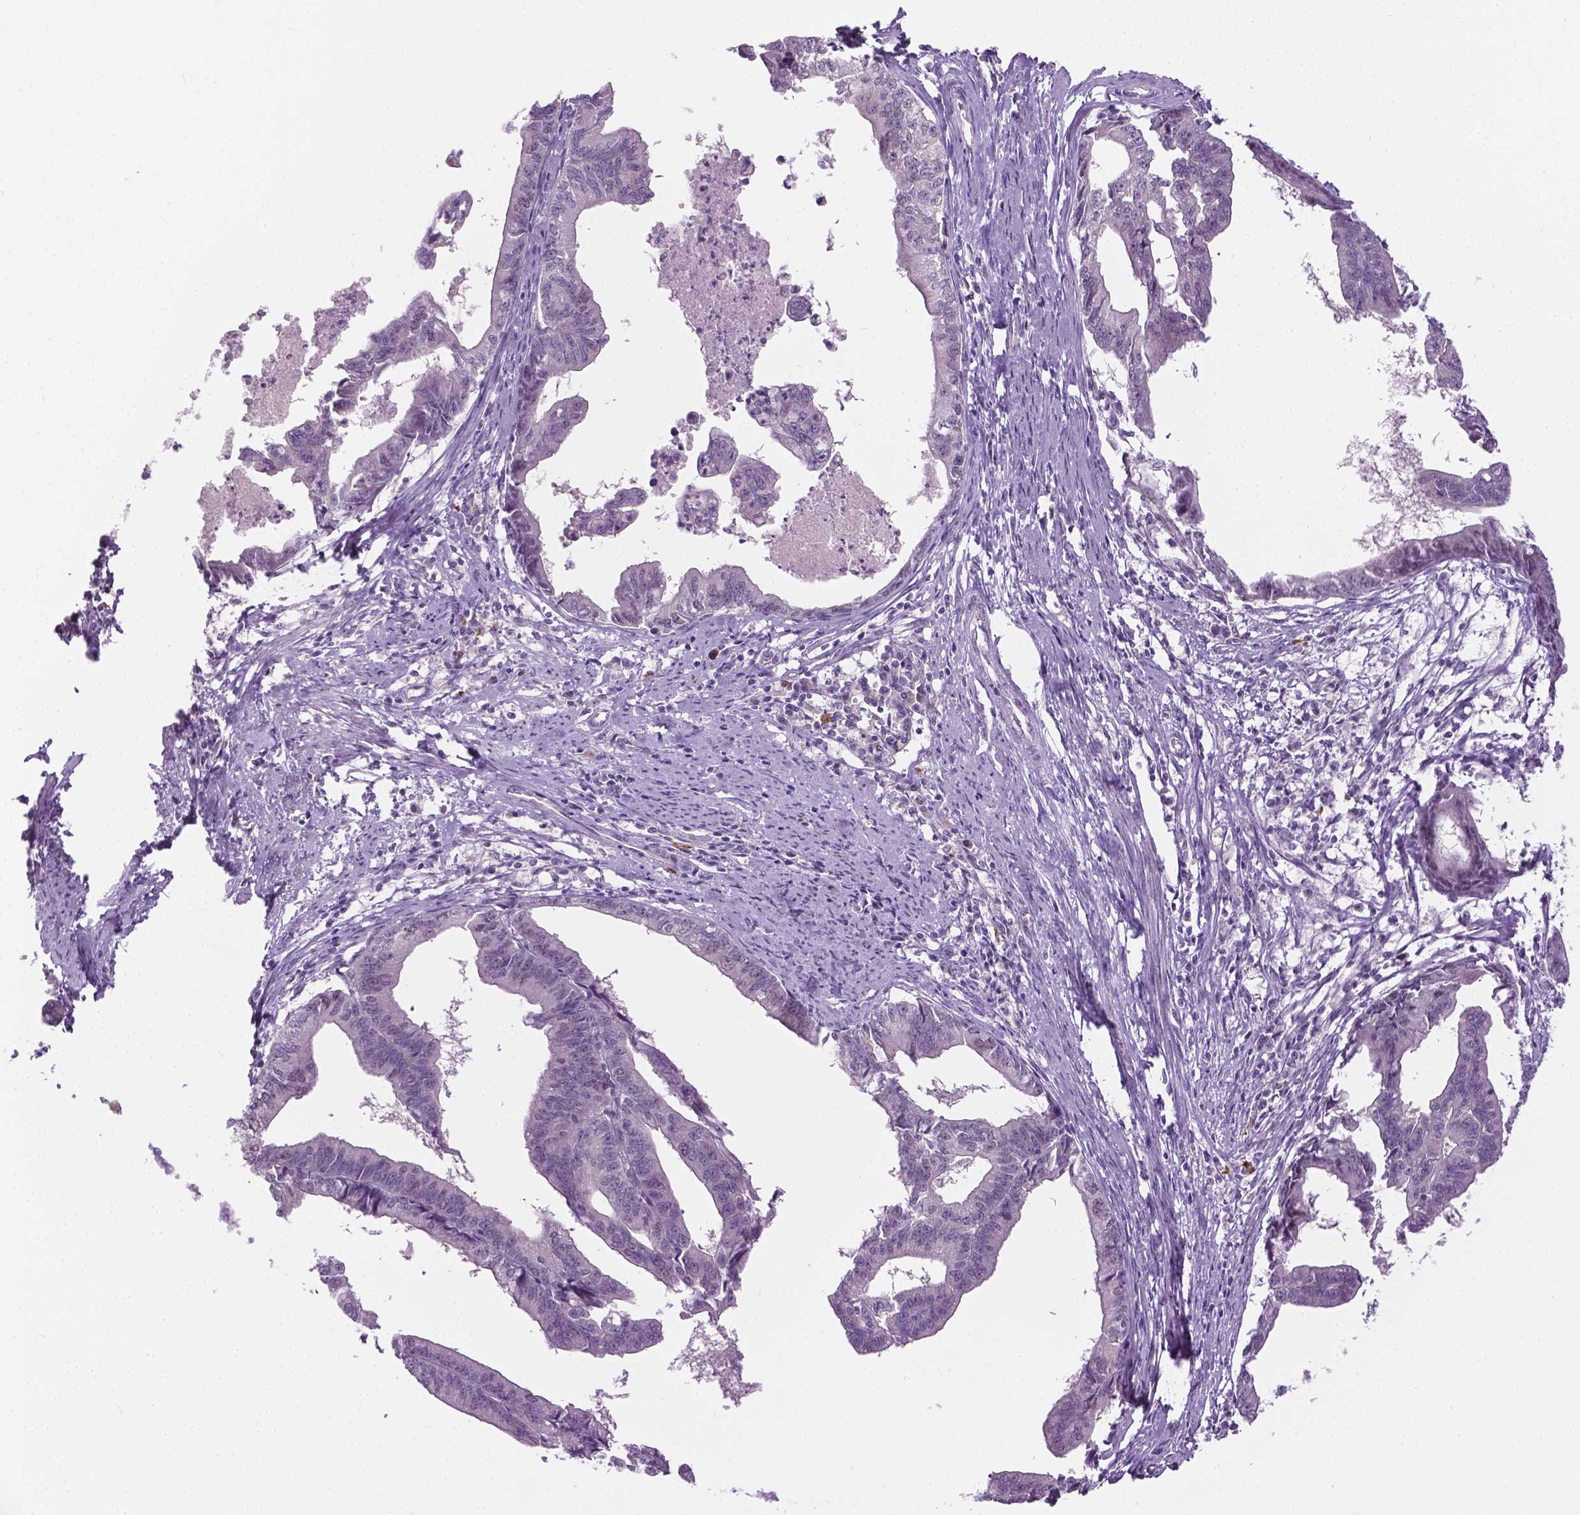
{"staining": {"intensity": "negative", "quantity": "none", "location": "none"}, "tissue": "endometrial cancer", "cell_type": "Tumor cells", "image_type": "cancer", "snomed": [{"axis": "morphology", "description": "Adenocarcinoma, NOS"}, {"axis": "topography", "description": "Endometrium"}], "caption": "Immunohistochemical staining of adenocarcinoma (endometrial) demonstrates no significant staining in tumor cells.", "gene": "DENND4A", "patient": {"sex": "female", "age": 65}}